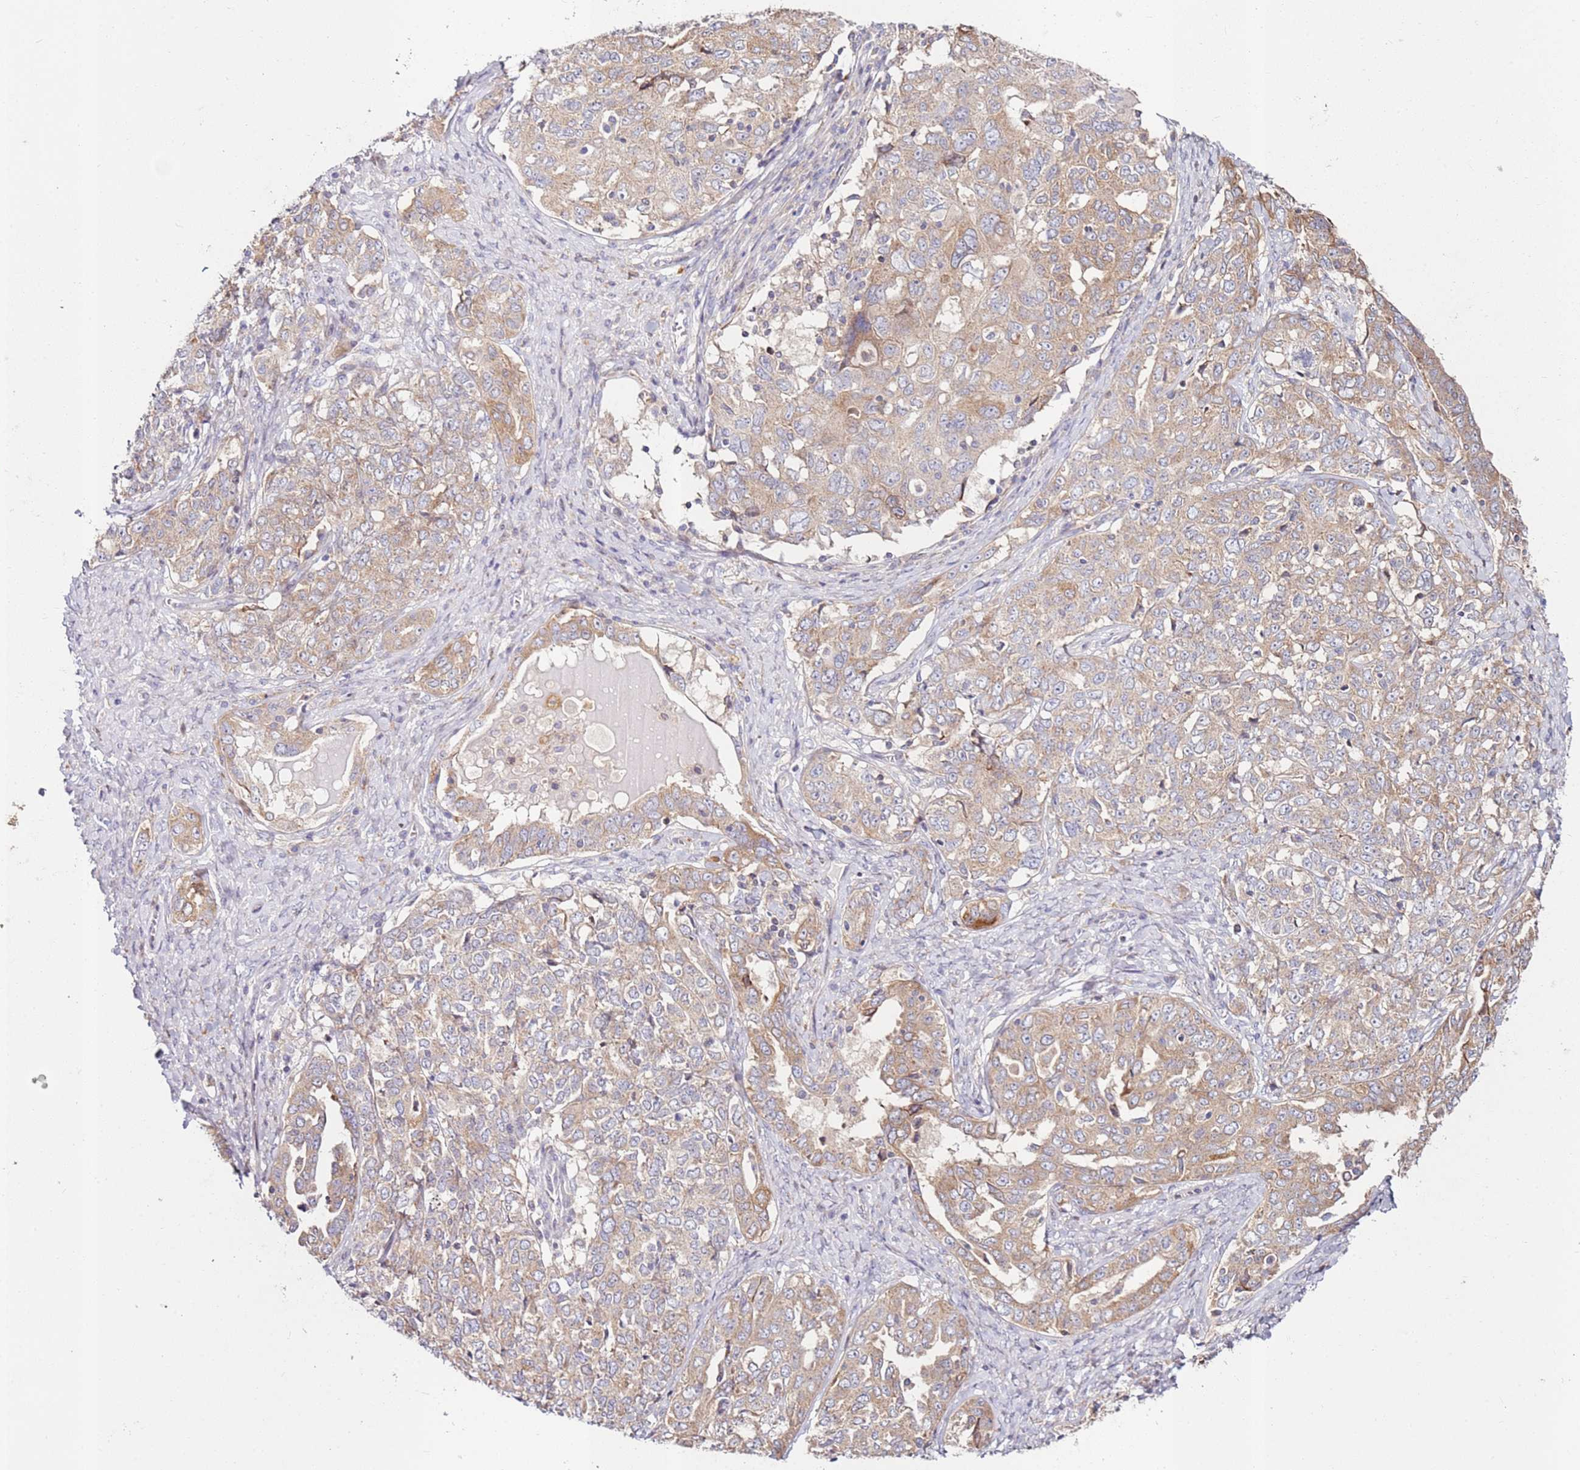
{"staining": {"intensity": "moderate", "quantity": ">75%", "location": "cytoplasmic/membranous"}, "tissue": "ovarian cancer", "cell_type": "Tumor cells", "image_type": "cancer", "snomed": [{"axis": "morphology", "description": "Carcinoma, endometroid"}, {"axis": "topography", "description": "Ovary"}], "caption": "This histopathology image displays IHC staining of human ovarian endometroid carcinoma, with medium moderate cytoplasmic/membranous staining in about >75% of tumor cells.", "gene": "CNOT9", "patient": {"sex": "female", "age": 62}}